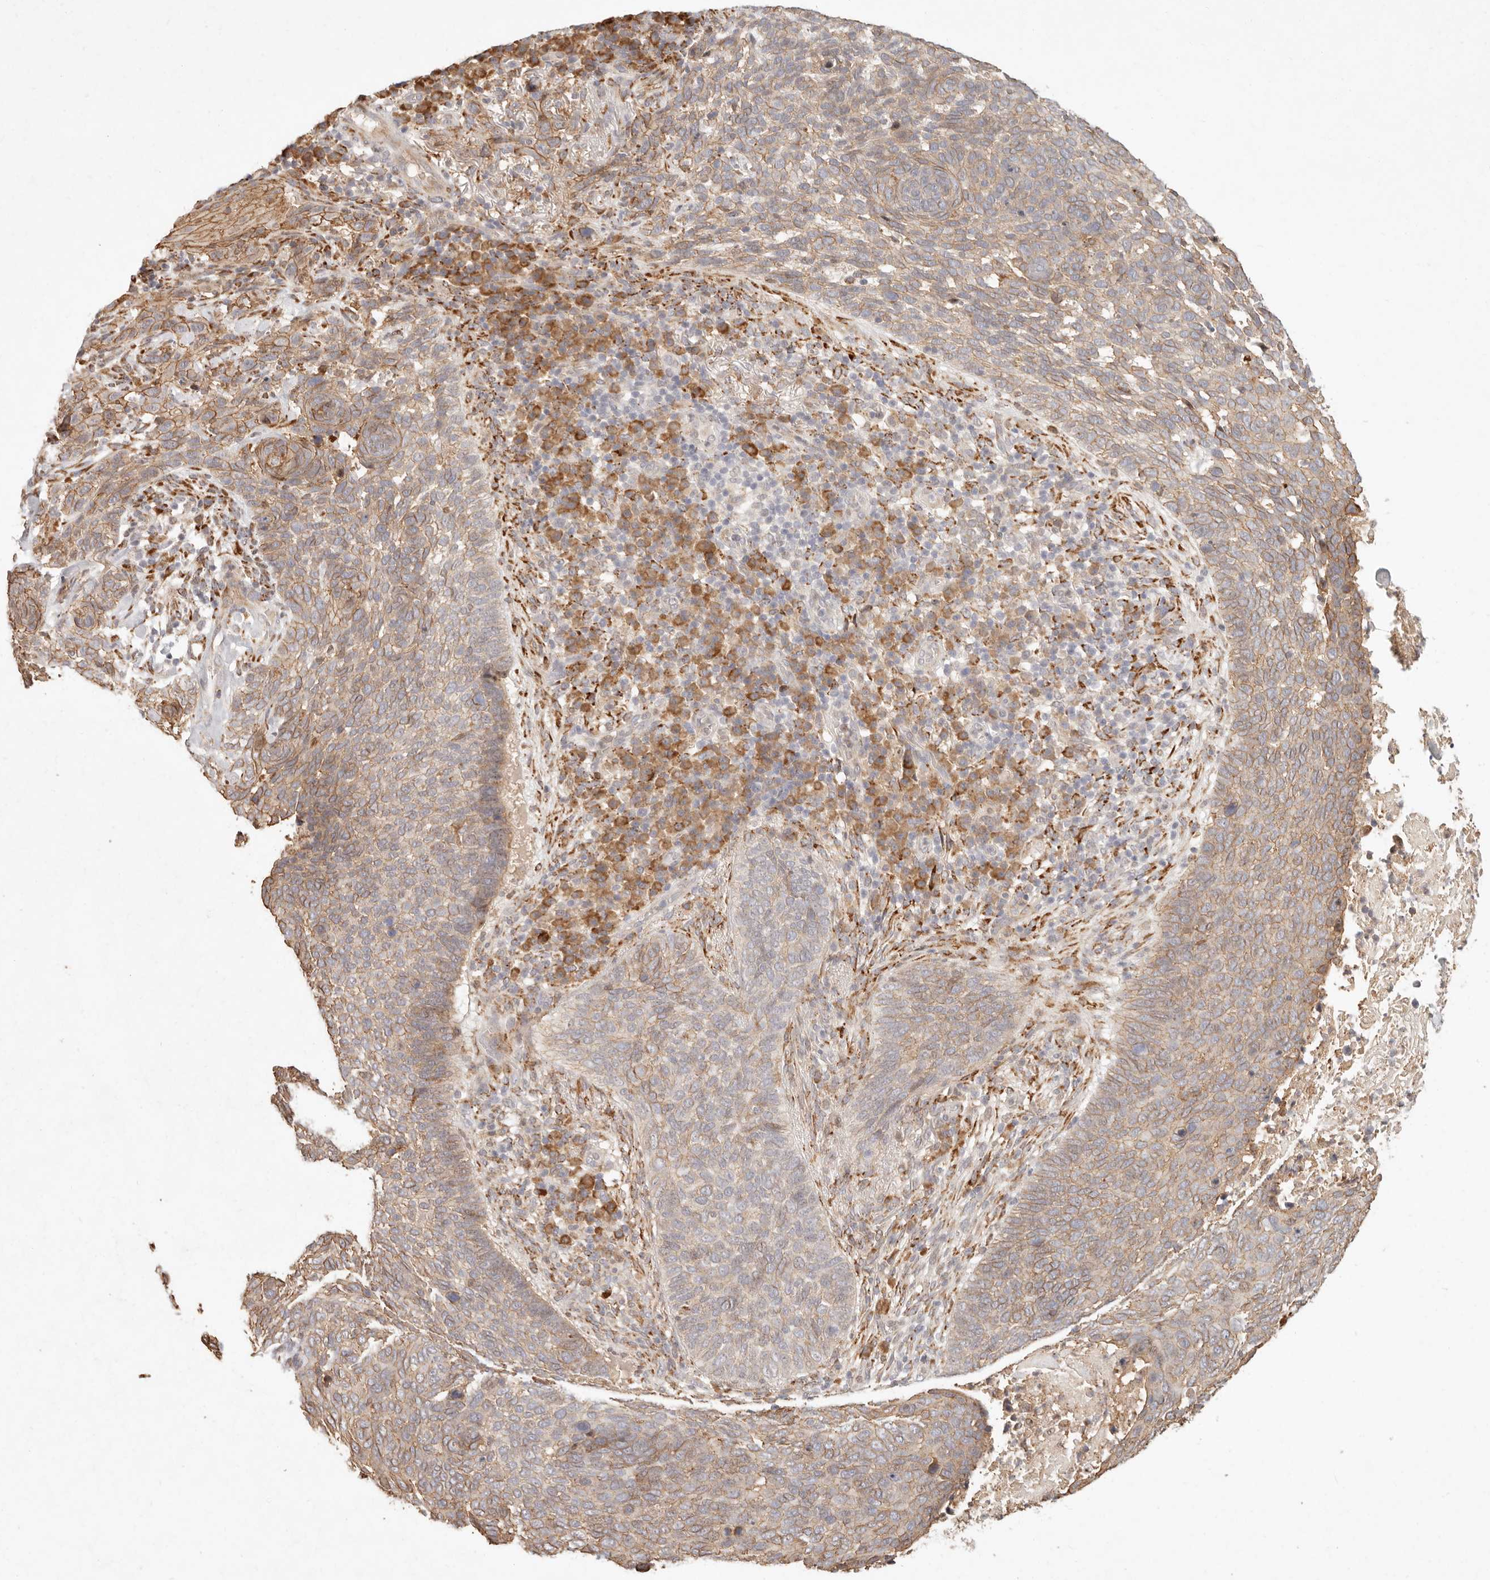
{"staining": {"intensity": "moderate", "quantity": "25%-75%", "location": "cytoplasmic/membranous"}, "tissue": "skin cancer", "cell_type": "Tumor cells", "image_type": "cancer", "snomed": [{"axis": "morphology", "description": "Basal cell carcinoma"}, {"axis": "topography", "description": "Skin"}], "caption": "This is a micrograph of immunohistochemistry (IHC) staining of skin cancer (basal cell carcinoma), which shows moderate positivity in the cytoplasmic/membranous of tumor cells.", "gene": "C1orf127", "patient": {"sex": "female", "age": 64}}